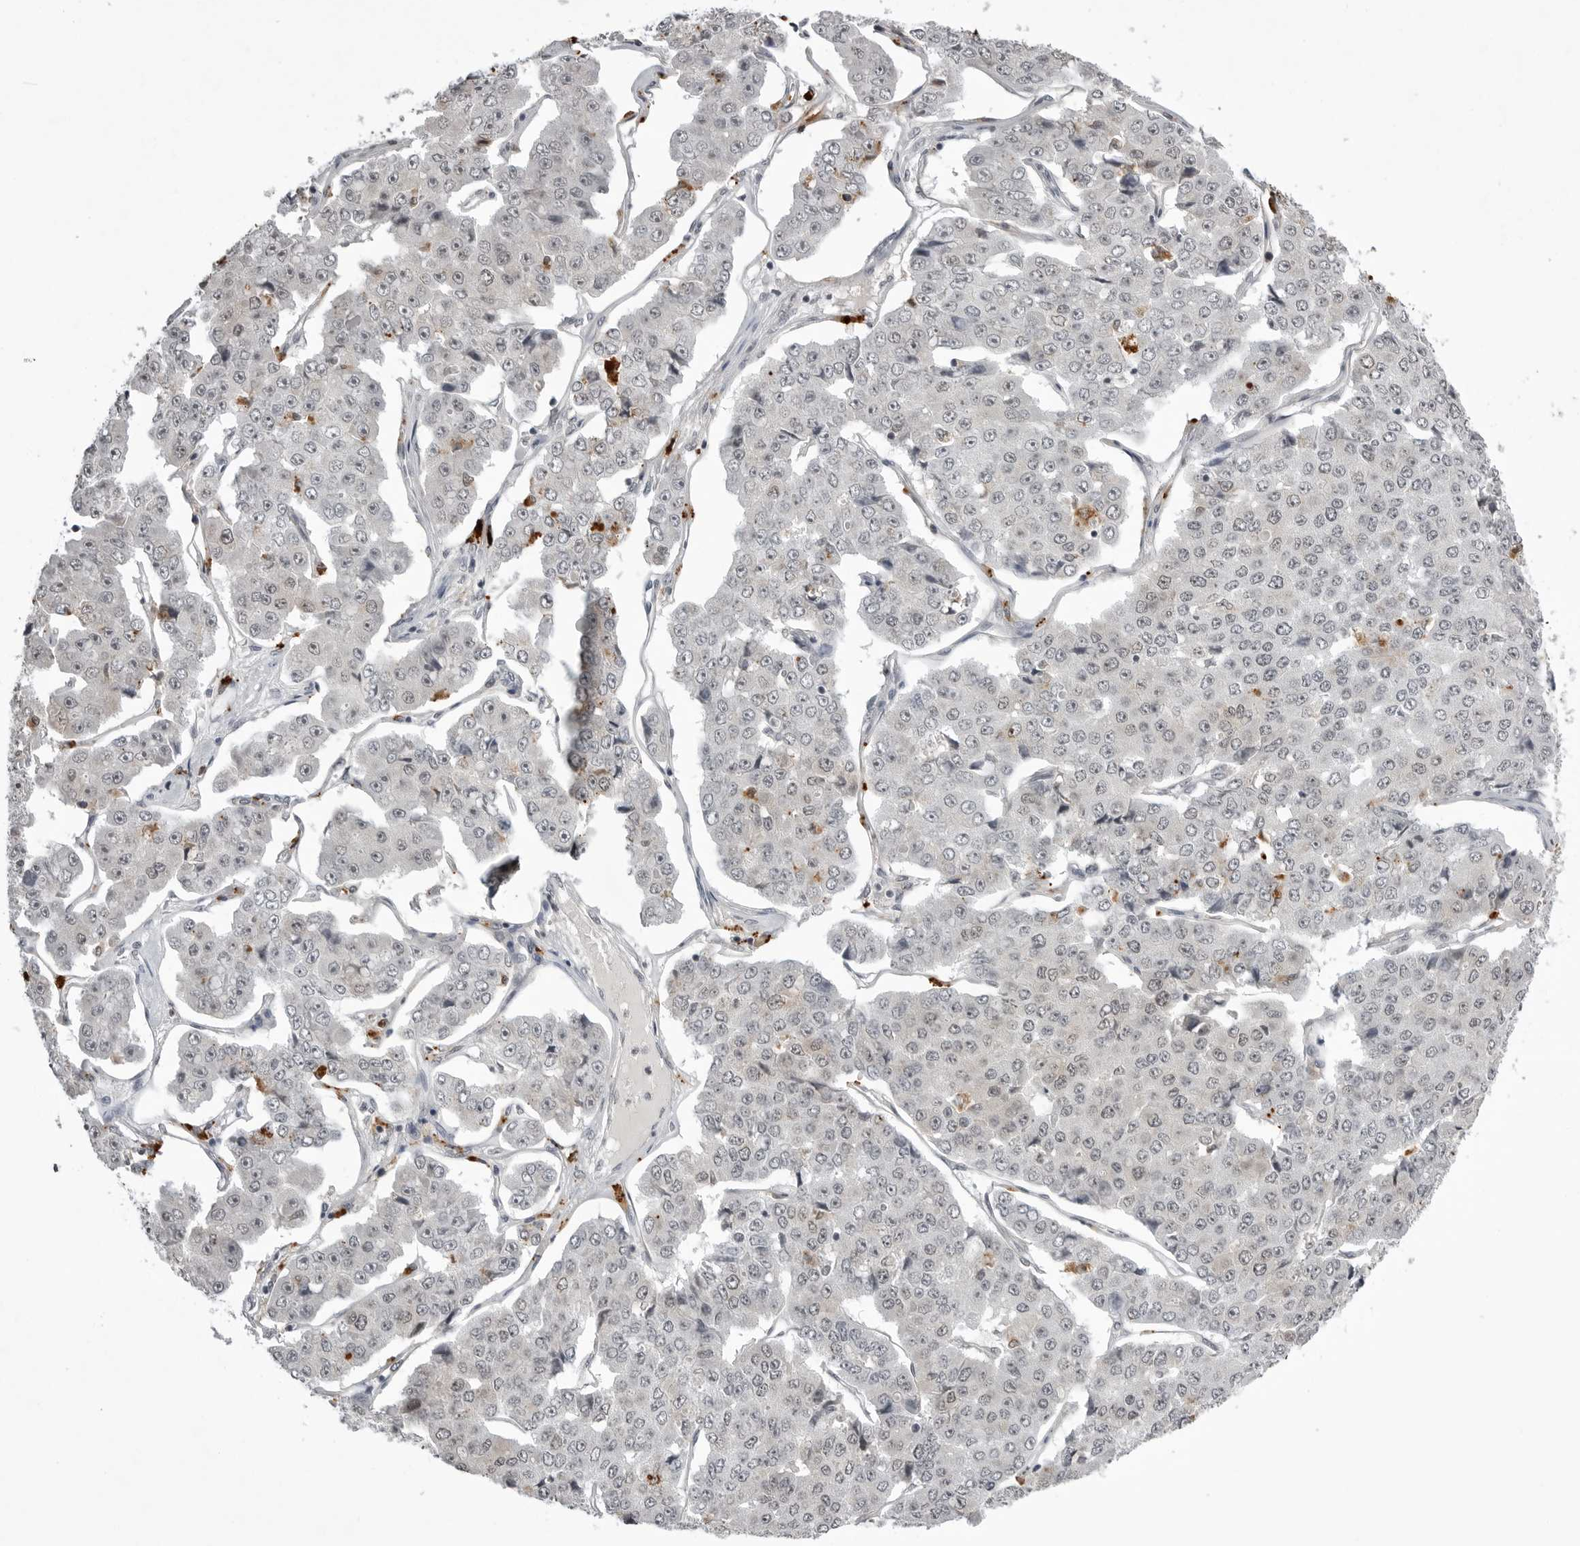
{"staining": {"intensity": "weak", "quantity": "<25%", "location": "cytoplasmic/membranous"}, "tissue": "pancreatic cancer", "cell_type": "Tumor cells", "image_type": "cancer", "snomed": [{"axis": "morphology", "description": "Adenocarcinoma, NOS"}, {"axis": "topography", "description": "Pancreas"}], "caption": "Immunohistochemical staining of pancreatic adenocarcinoma displays no significant staining in tumor cells.", "gene": "RRM1", "patient": {"sex": "male", "age": 50}}